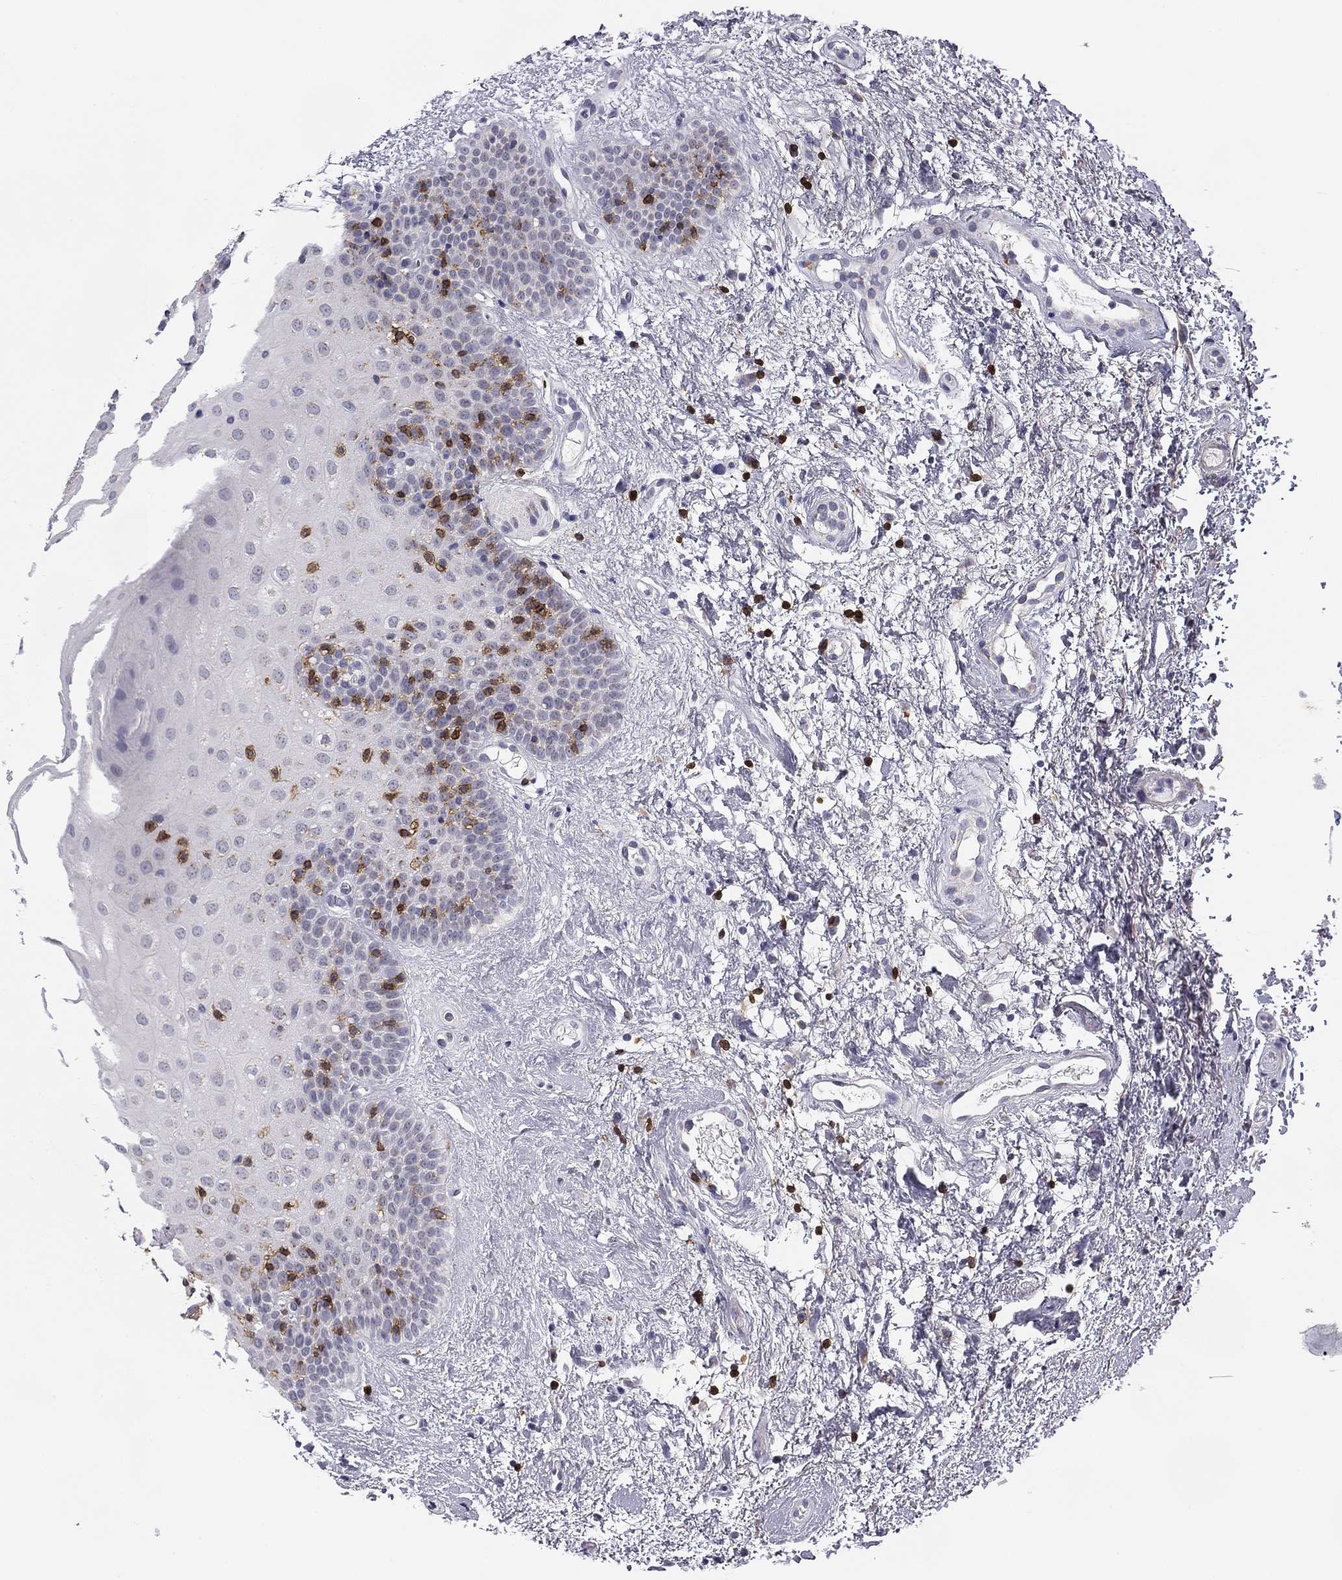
{"staining": {"intensity": "negative", "quantity": "none", "location": "none"}, "tissue": "oral mucosa", "cell_type": "Squamous epithelial cells", "image_type": "normal", "snomed": [{"axis": "morphology", "description": "Normal tissue, NOS"}, {"axis": "topography", "description": "Oral tissue"}], "caption": "Squamous epithelial cells show no significant protein expression in unremarkable oral mucosa. The staining was performed using DAB to visualize the protein expression in brown, while the nuclei were stained in blue with hematoxylin (Magnification: 20x).", "gene": "TRAT1", "patient": {"sex": "male", "age": 72}}